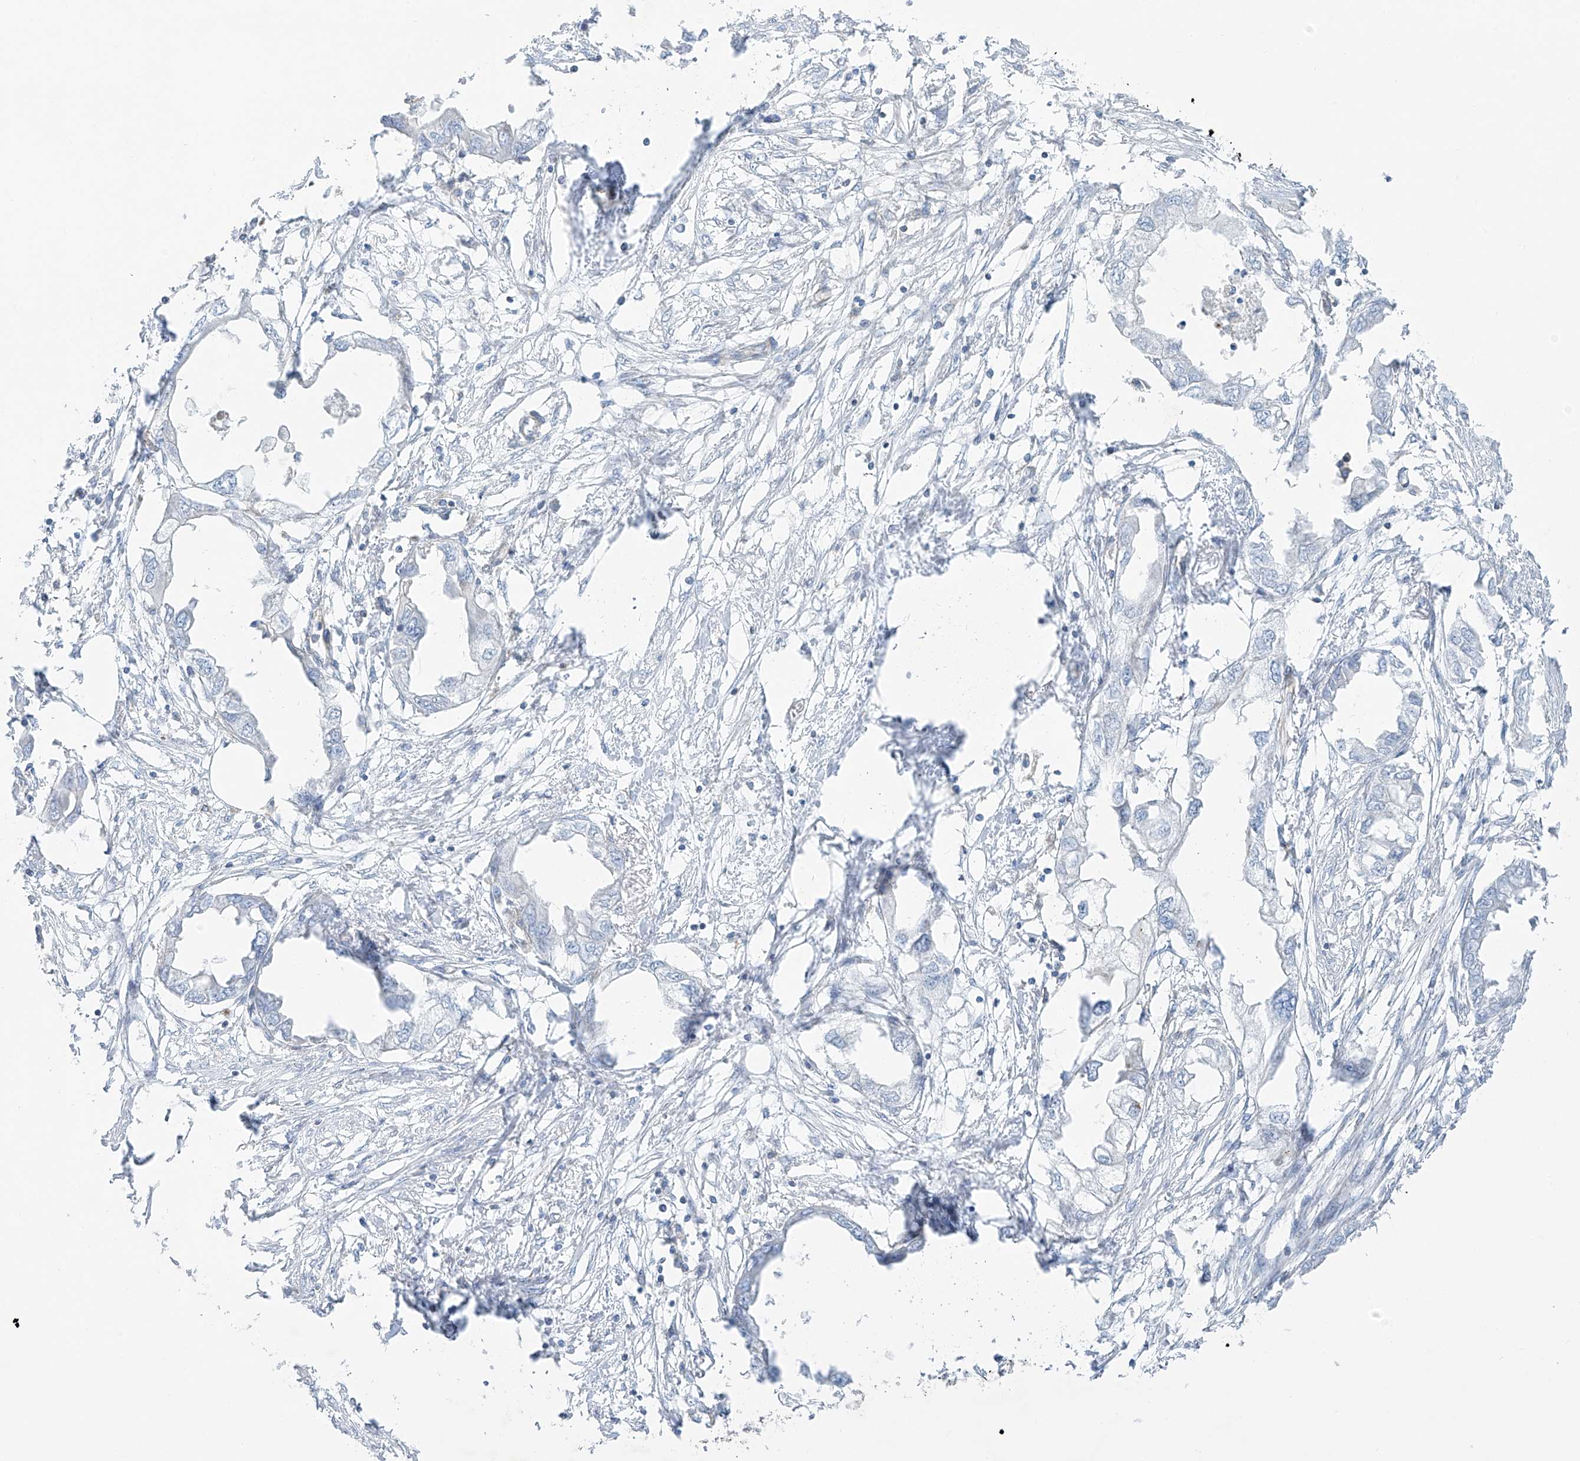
{"staining": {"intensity": "negative", "quantity": "none", "location": "none"}, "tissue": "endometrial cancer", "cell_type": "Tumor cells", "image_type": "cancer", "snomed": [{"axis": "morphology", "description": "Adenocarcinoma, NOS"}, {"axis": "morphology", "description": "Adenocarcinoma, metastatic, NOS"}, {"axis": "topography", "description": "Adipose tissue"}, {"axis": "topography", "description": "Endometrium"}], "caption": "This is an IHC micrograph of human metastatic adenocarcinoma (endometrial). There is no expression in tumor cells.", "gene": "VAMP5", "patient": {"sex": "female", "age": 67}}